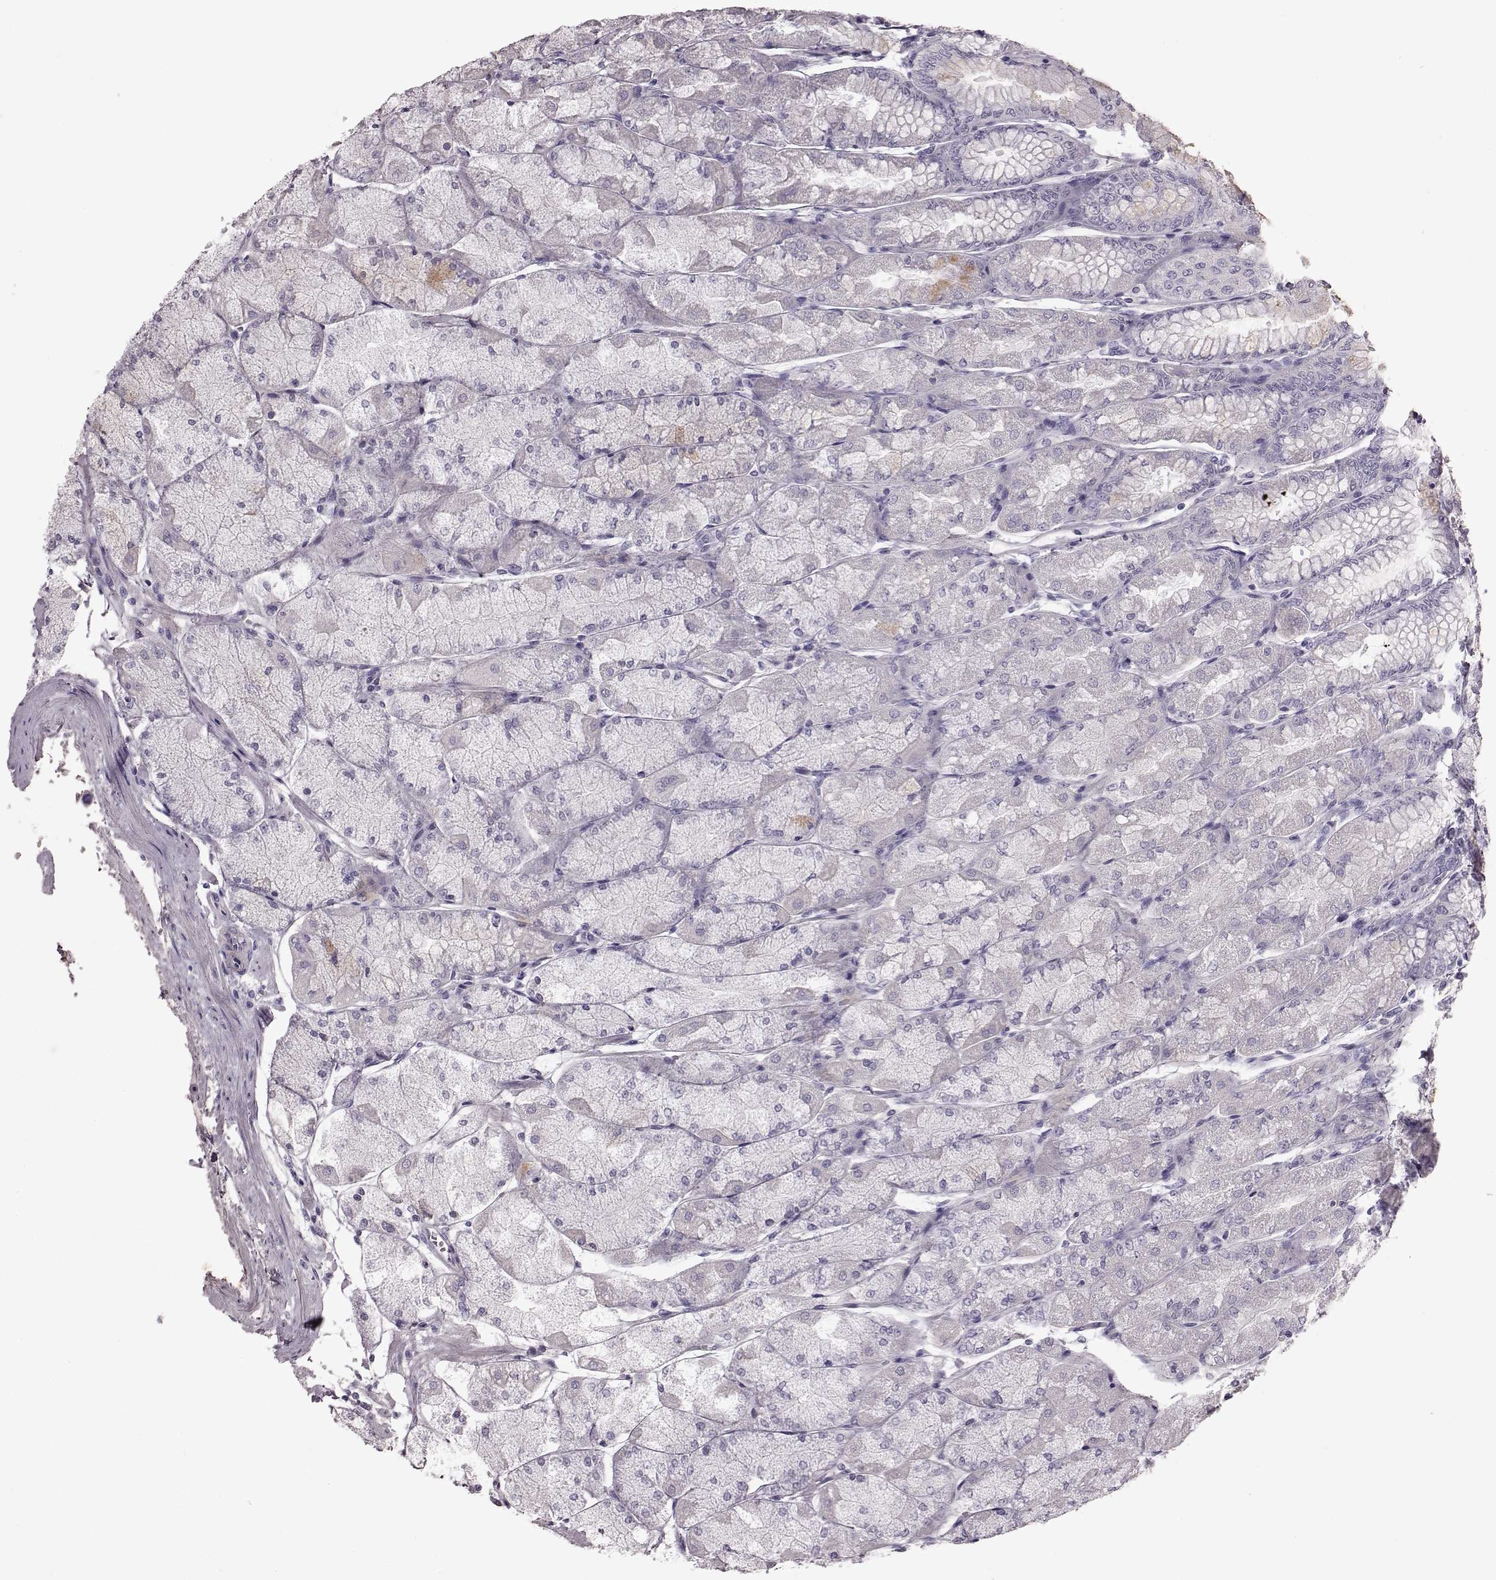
{"staining": {"intensity": "negative", "quantity": "none", "location": "none"}, "tissue": "stomach", "cell_type": "Glandular cells", "image_type": "normal", "snomed": [{"axis": "morphology", "description": "Normal tissue, NOS"}, {"axis": "topography", "description": "Stomach, upper"}], "caption": "Immunohistochemistry (IHC) histopathology image of unremarkable stomach stained for a protein (brown), which demonstrates no expression in glandular cells. (Brightfield microscopy of DAB IHC at high magnification).", "gene": "CRYBA2", "patient": {"sex": "male", "age": 60}}